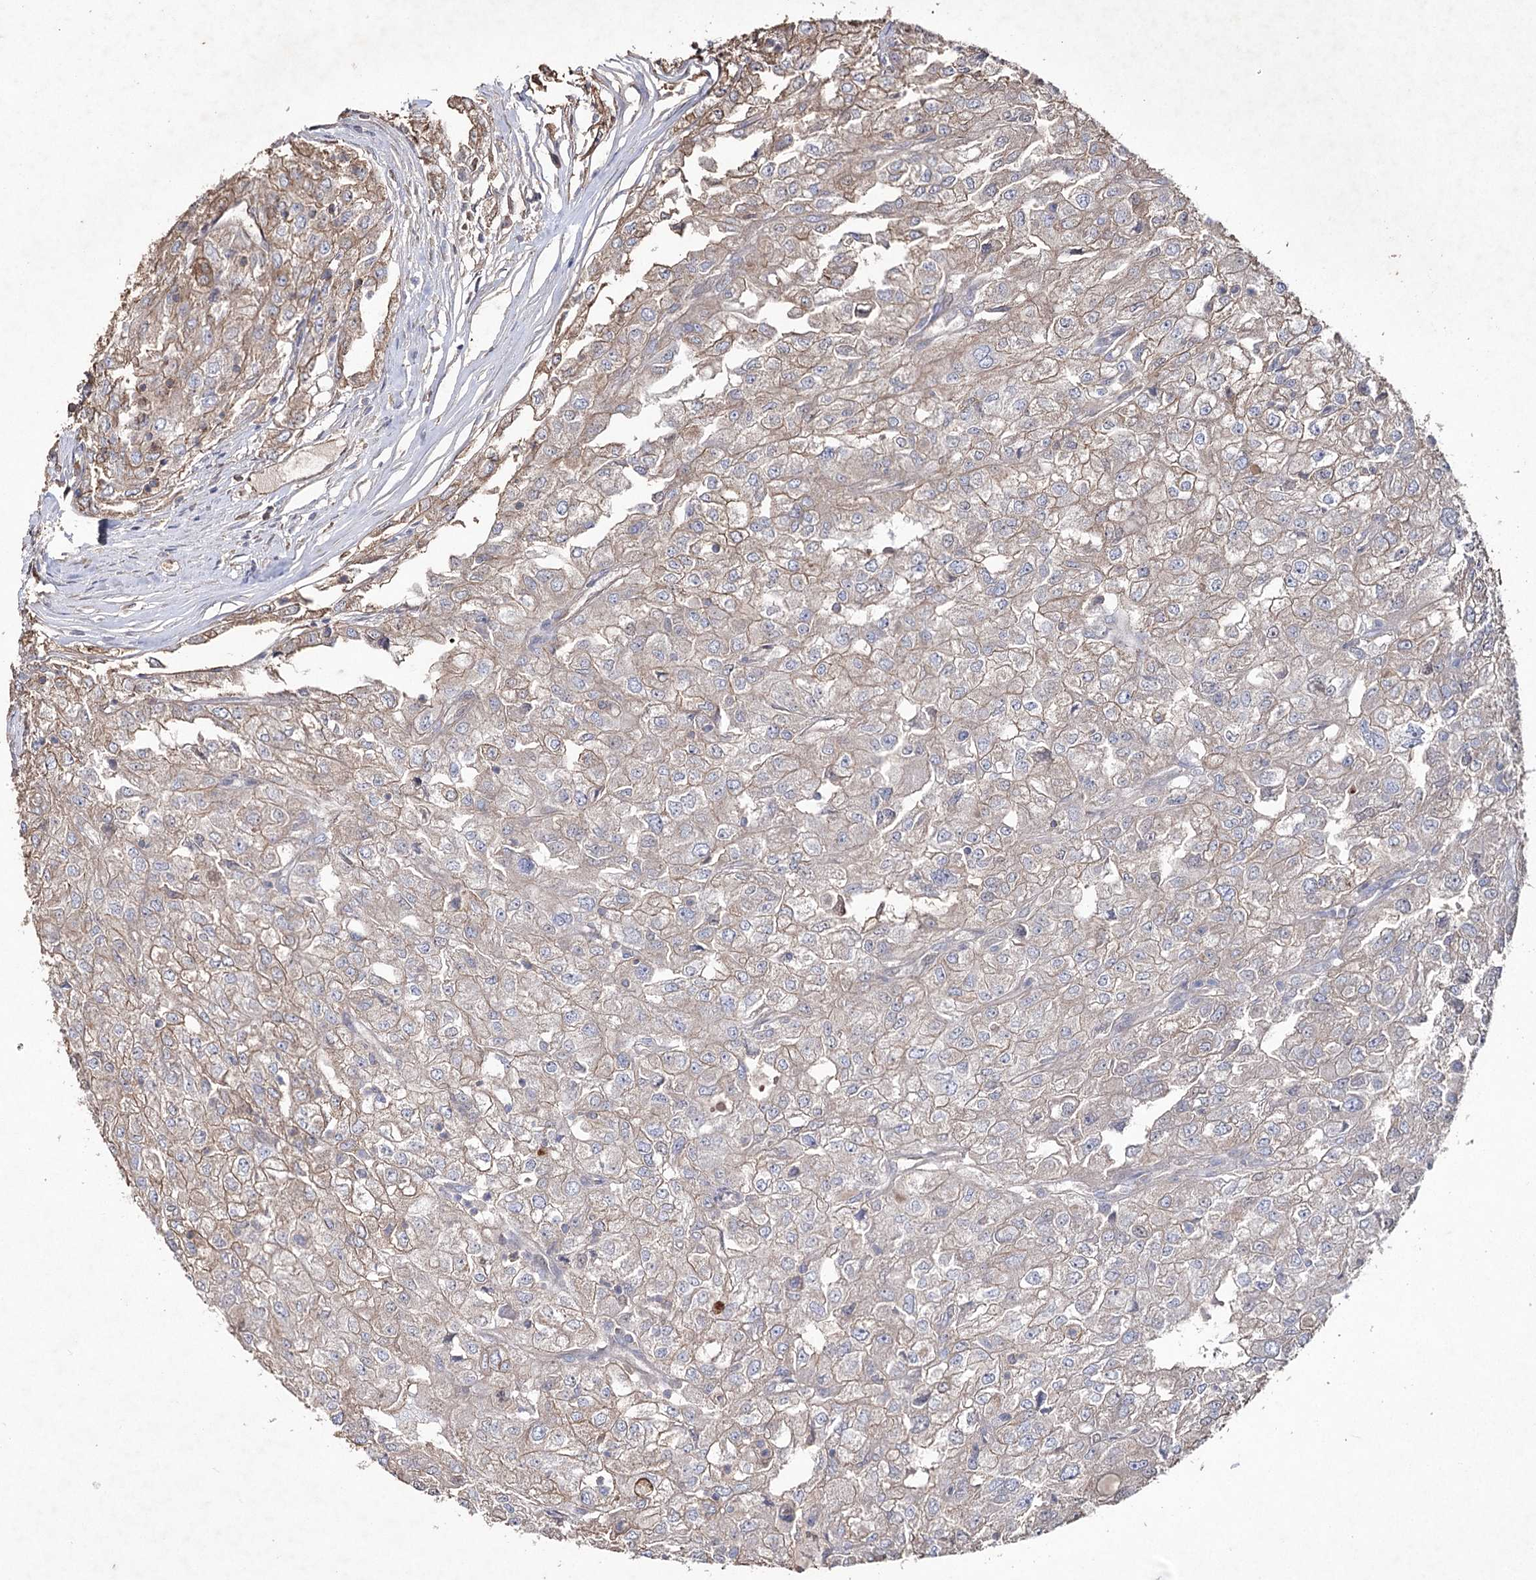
{"staining": {"intensity": "weak", "quantity": "25%-75%", "location": "cytoplasmic/membranous"}, "tissue": "renal cancer", "cell_type": "Tumor cells", "image_type": "cancer", "snomed": [{"axis": "morphology", "description": "Adenocarcinoma, NOS"}, {"axis": "topography", "description": "Kidney"}], "caption": "Tumor cells display low levels of weak cytoplasmic/membranous expression in approximately 25%-75% of cells in adenocarcinoma (renal).", "gene": "FAM13B", "patient": {"sex": "female", "age": 54}}